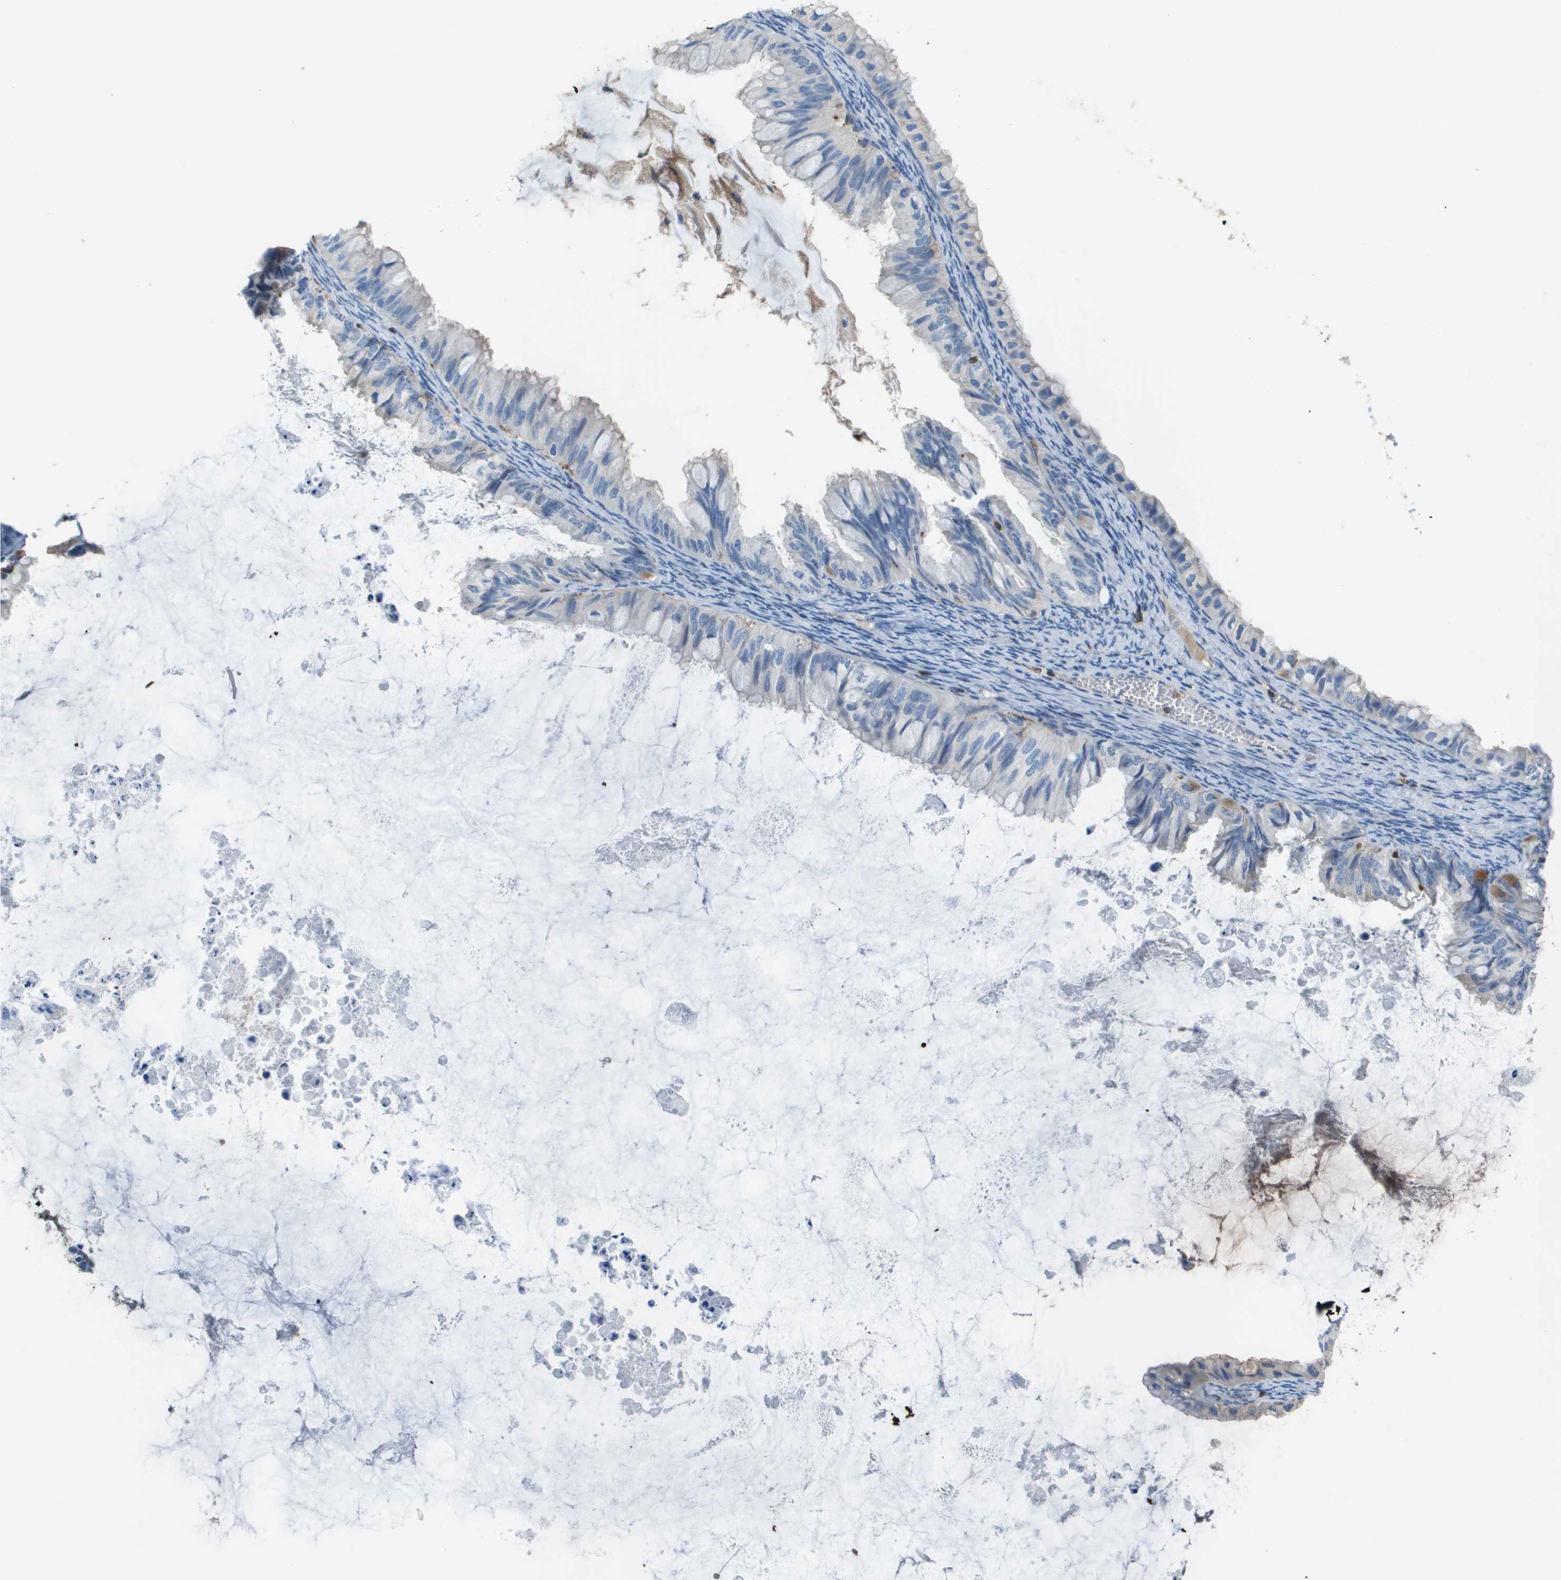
{"staining": {"intensity": "negative", "quantity": "none", "location": "none"}, "tissue": "ovarian cancer", "cell_type": "Tumor cells", "image_type": "cancer", "snomed": [{"axis": "morphology", "description": "Cystadenocarcinoma, mucinous, NOS"}, {"axis": "topography", "description": "Ovary"}], "caption": "A high-resolution image shows IHC staining of ovarian mucinous cystadenocarcinoma, which shows no significant expression in tumor cells. (Brightfield microscopy of DAB (3,3'-diaminobenzidine) immunohistochemistry (IHC) at high magnification).", "gene": "APBB1IP", "patient": {"sex": "female", "age": 80}}